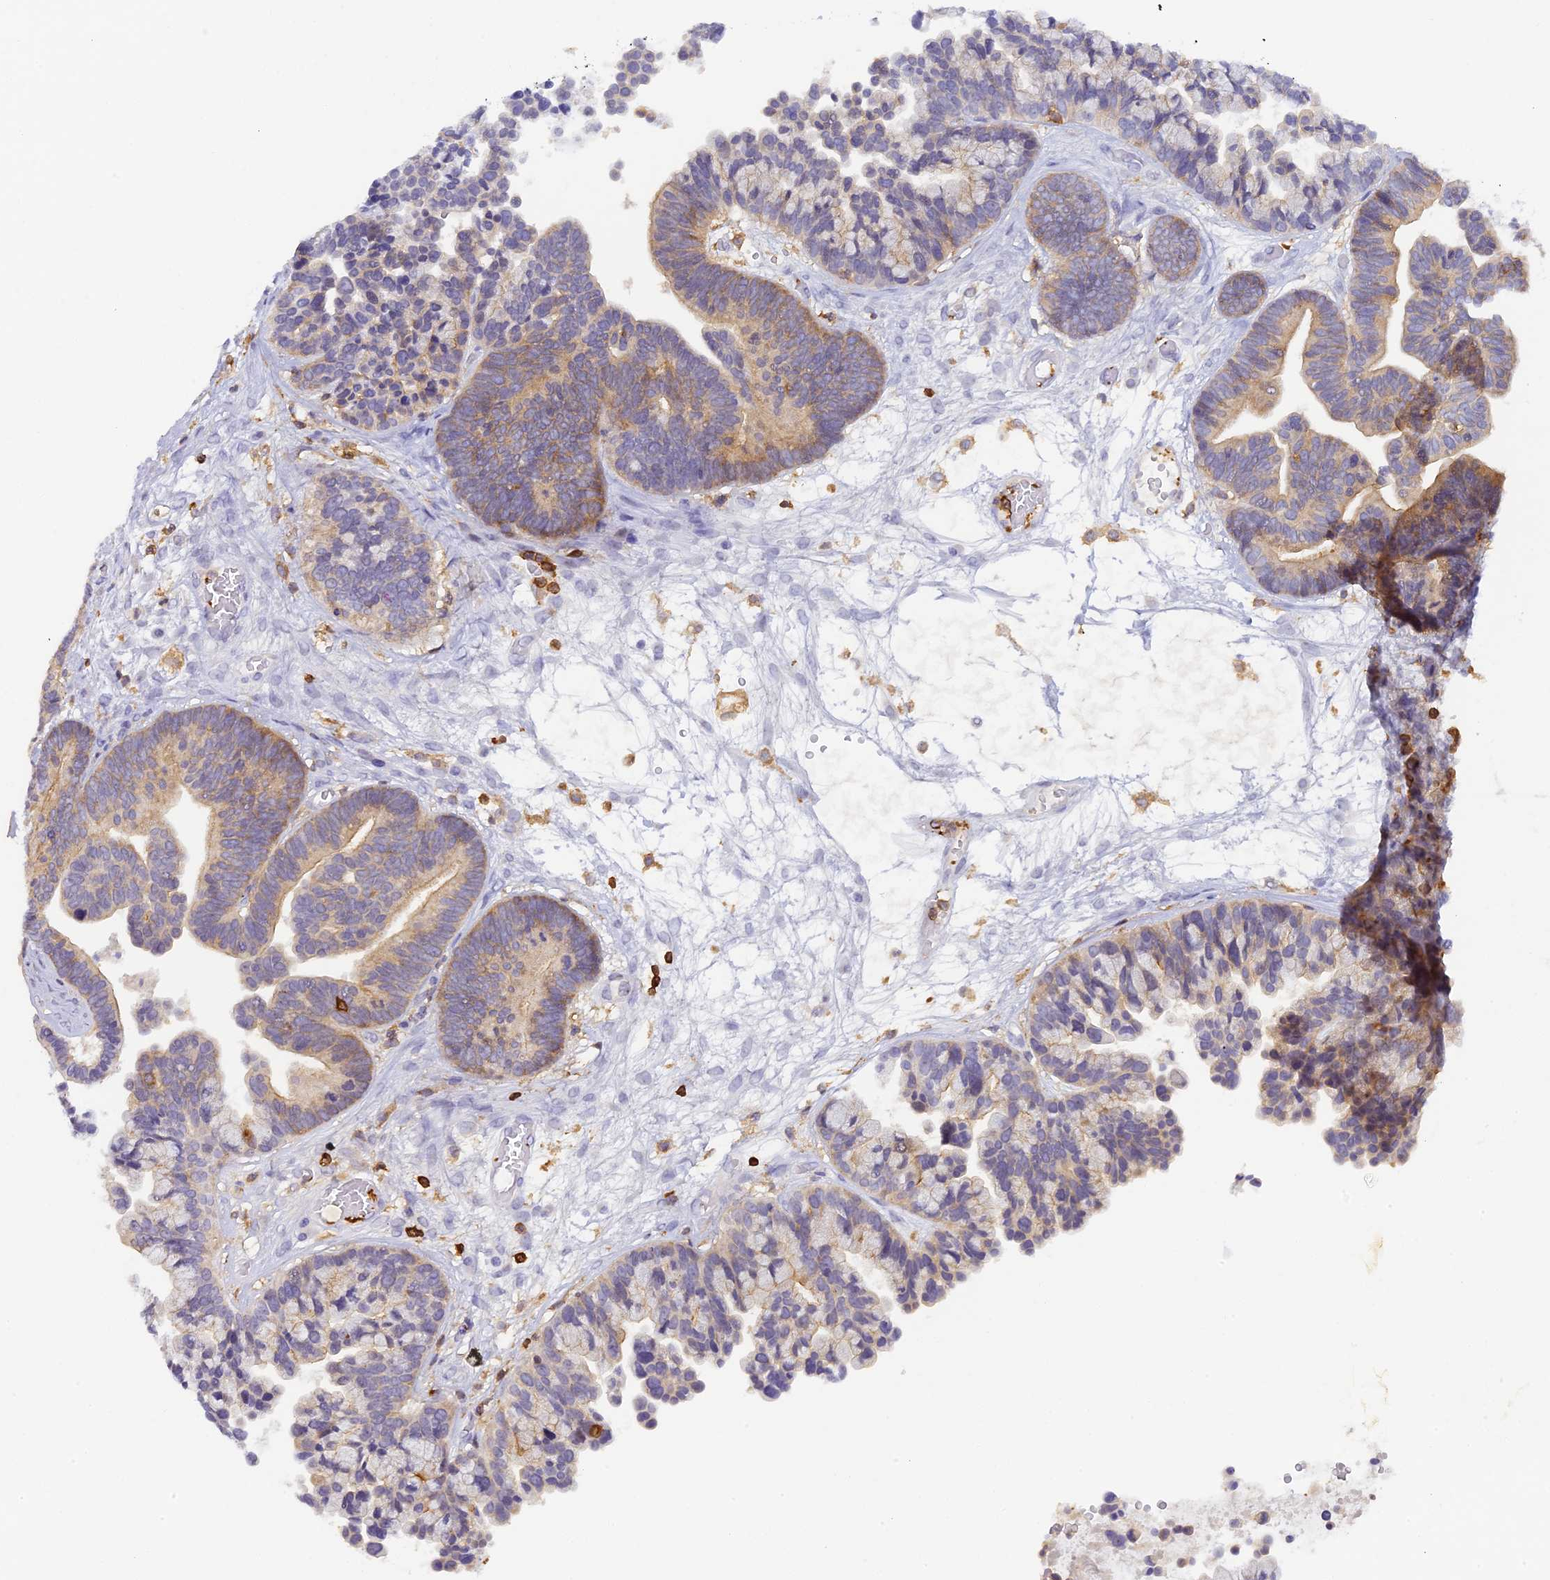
{"staining": {"intensity": "weak", "quantity": "25%-75%", "location": "cytoplasmic/membranous"}, "tissue": "ovarian cancer", "cell_type": "Tumor cells", "image_type": "cancer", "snomed": [{"axis": "morphology", "description": "Cystadenocarcinoma, serous, NOS"}, {"axis": "topography", "description": "Ovary"}], "caption": "A brown stain labels weak cytoplasmic/membranous expression of a protein in ovarian cancer tumor cells.", "gene": "FYB1", "patient": {"sex": "female", "age": 56}}